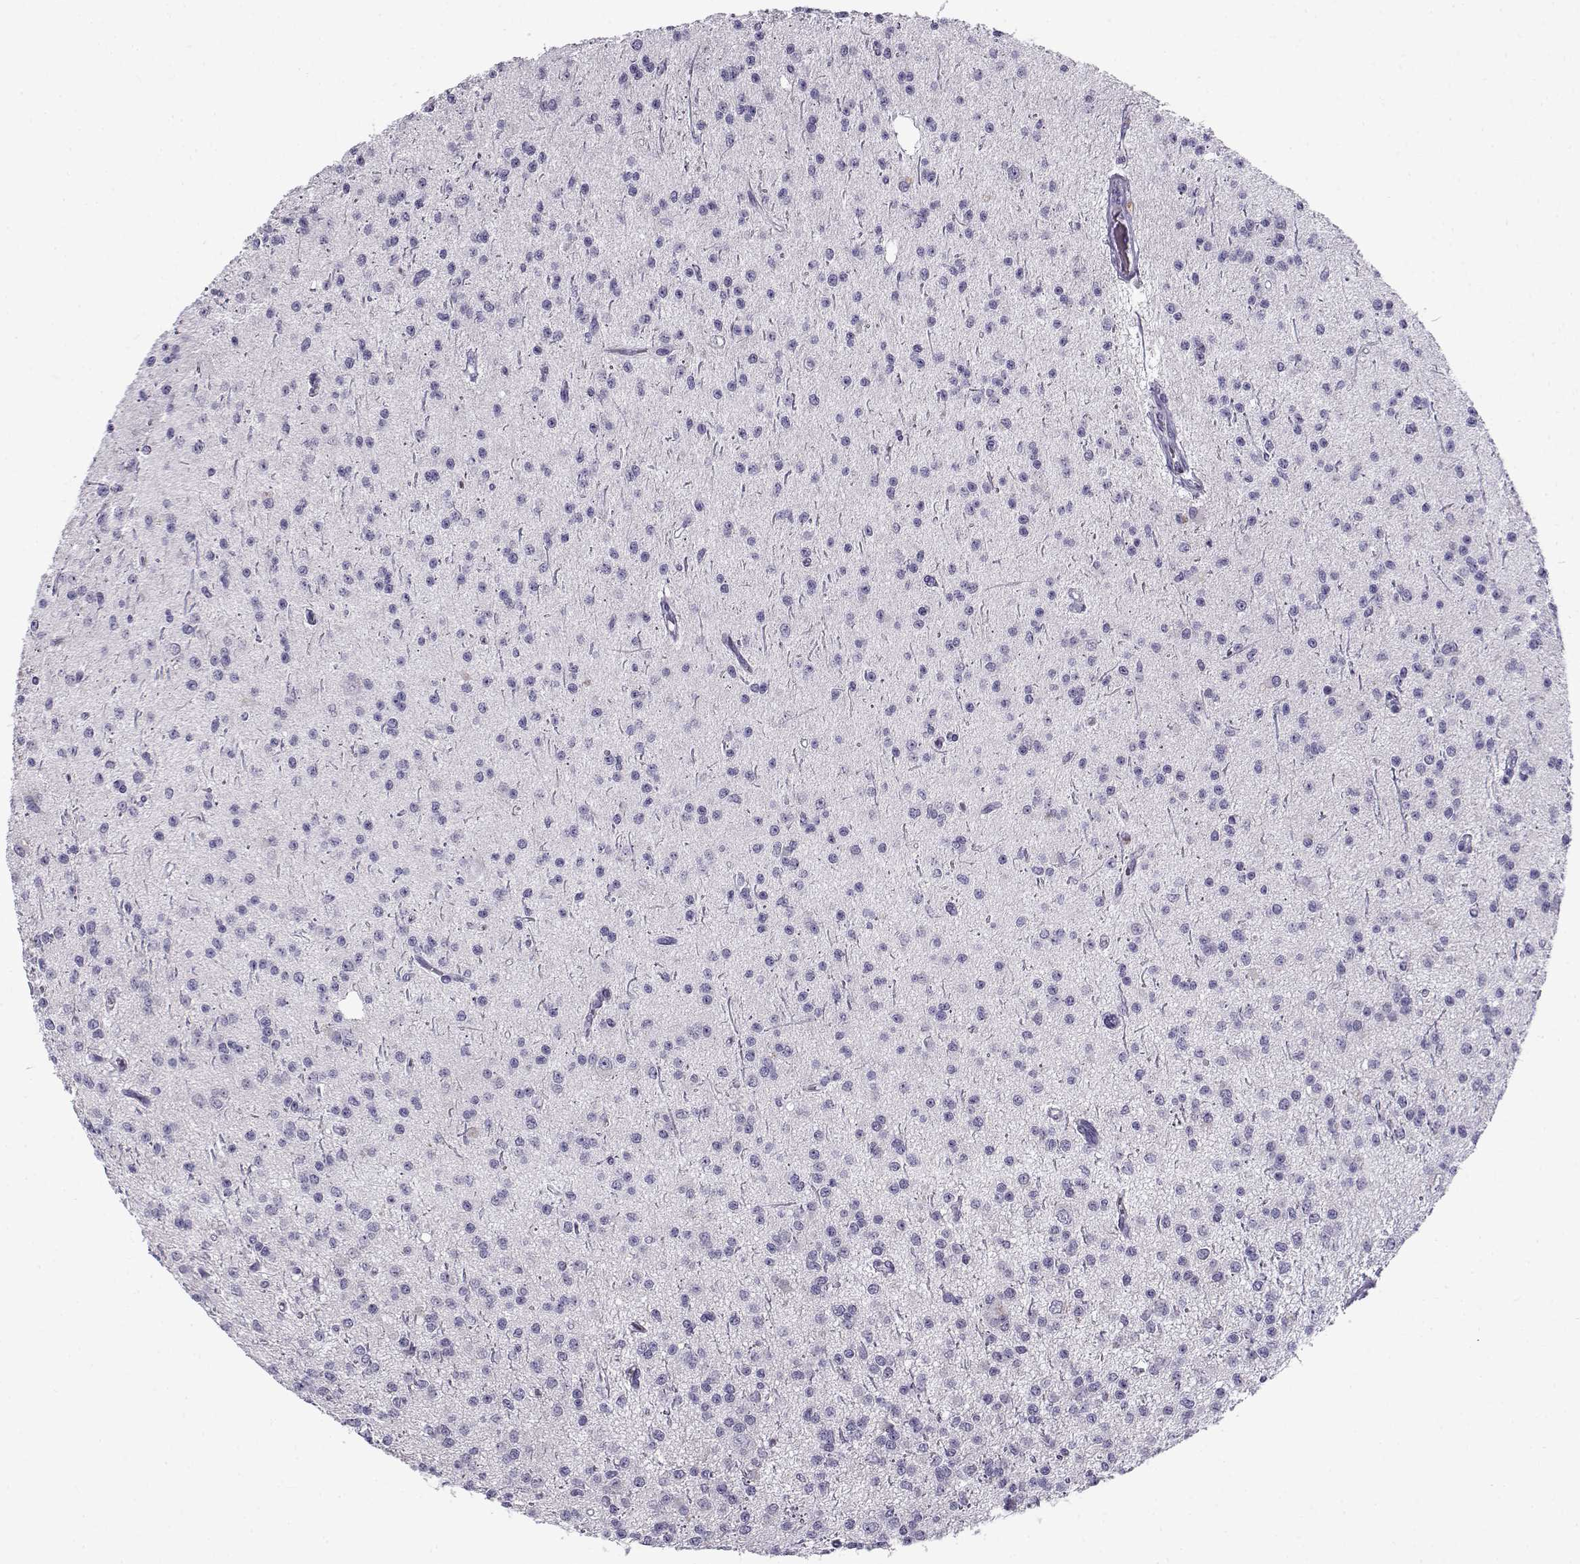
{"staining": {"intensity": "negative", "quantity": "none", "location": "none"}, "tissue": "glioma", "cell_type": "Tumor cells", "image_type": "cancer", "snomed": [{"axis": "morphology", "description": "Glioma, malignant, Low grade"}, {"axis": "topography", "description": "Brain"}], "caption": "High power microscopy image of an IHC image of low-grade glioma (malignant), revealing no significant positivity in tumor cells. (DAB (3,3'-diaminobenzidine) immunohistochemistry visualized using brightfield microscopy, high magnification).", "gene": "FAM166A", "patient": {"sex": "male", "age": 27}}